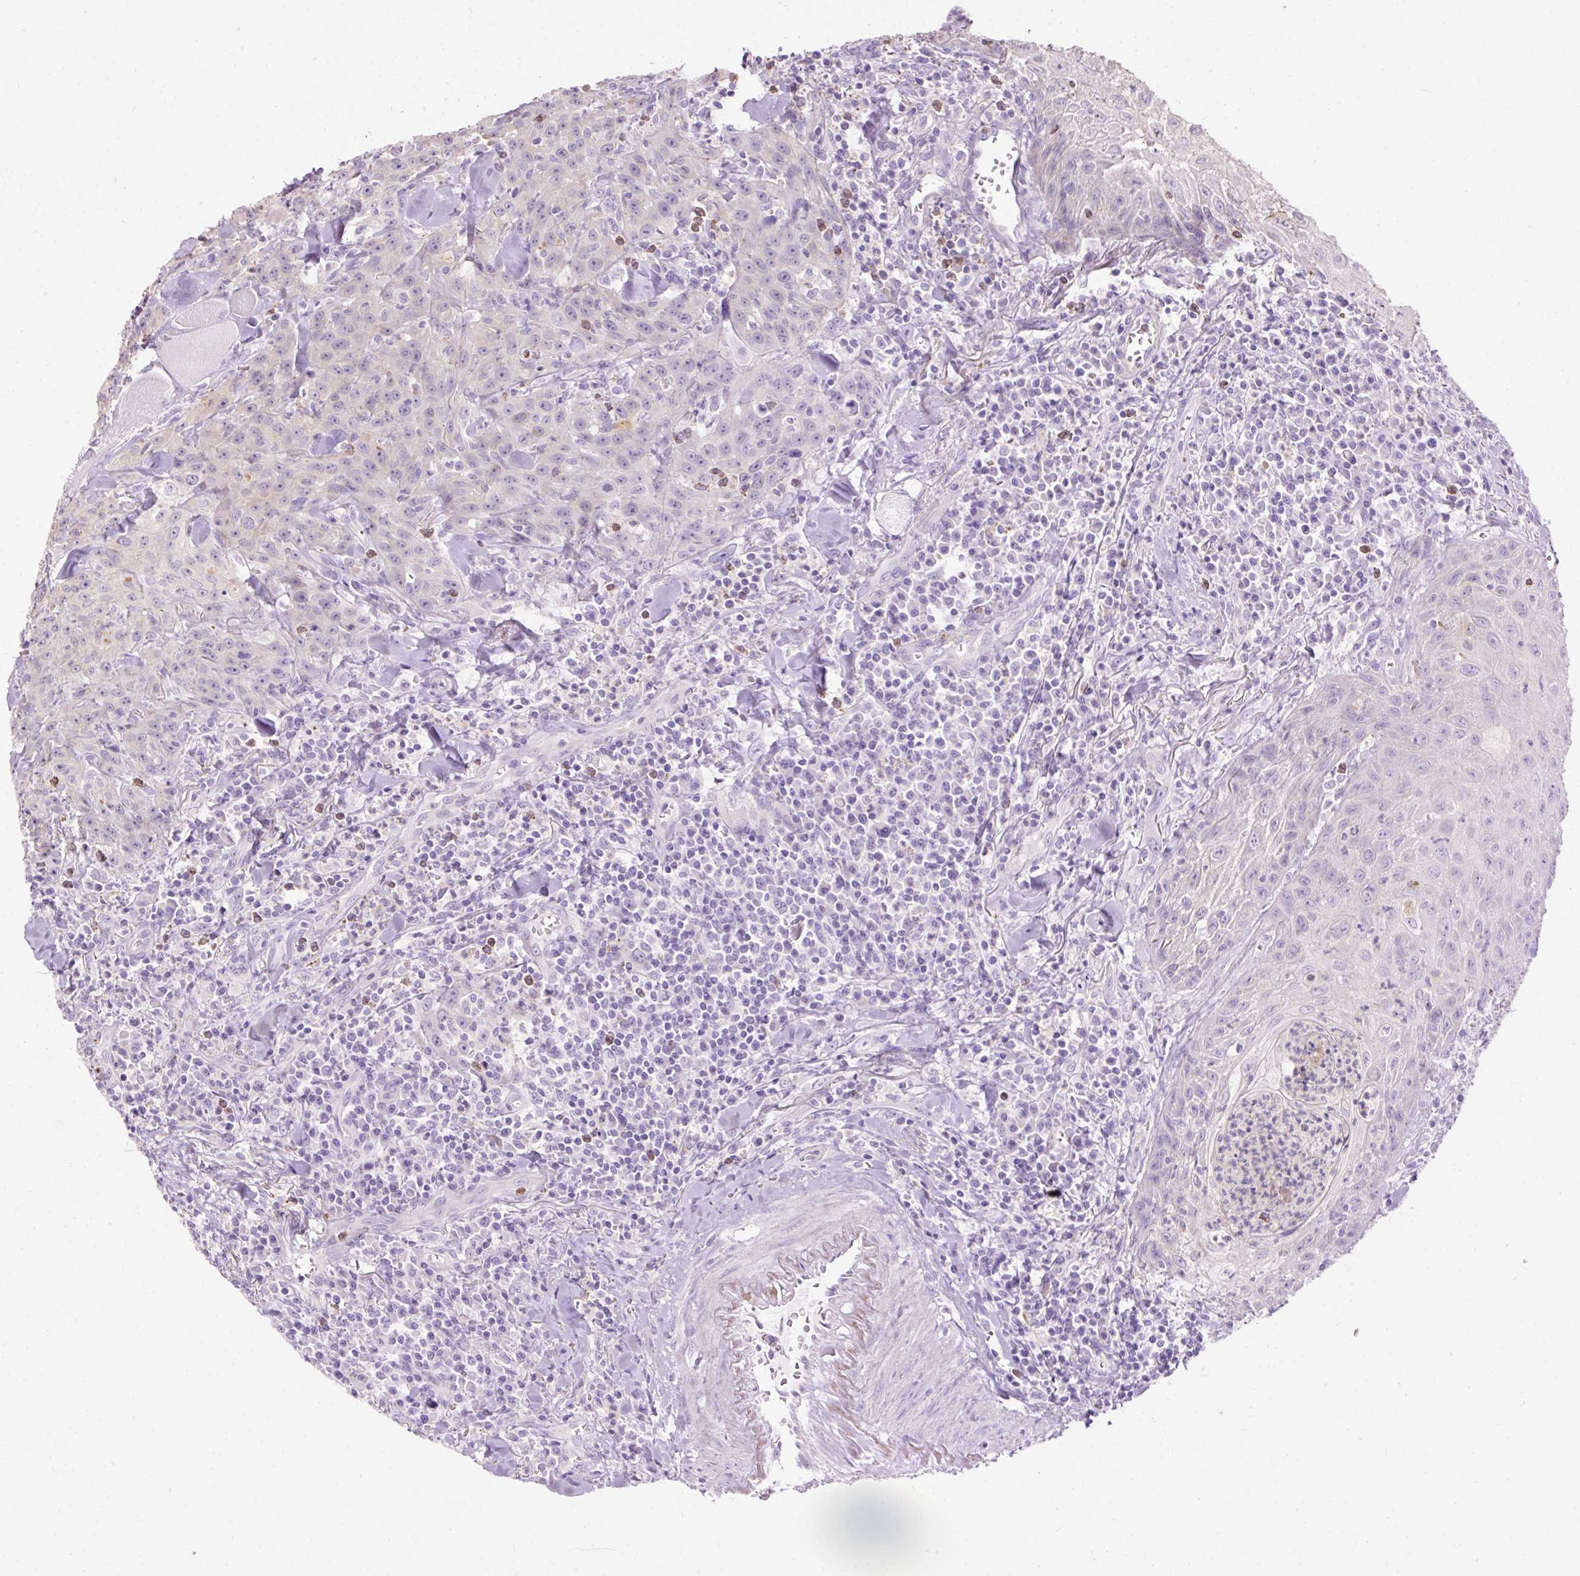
{"staining": {"intensity": "negative", "quantity": "none", "location": "none"}, "tissue": "head and neck cancer", "cell_type": "Tumor cells", "image_type": "cancer", "snomed": [{"axis": "morphology", "description": "Normal tissue, NOS"}, {"axis": "morphology", "description": "Squamous cell carcinoma, NOS"}, {"axis": "topography", "description": "Oral tissue"}, {"axis": "topography", "description": "Head-Neck"}], "caption": "High magnification brightfield microscopy of head and neck cancer stained with DAB (brown) and counterstained with hematoxylin (blue): tumor cells show no significant positivity.", "gene": "HSD11B1", "patient": {"sex": "female", "age": 70}}